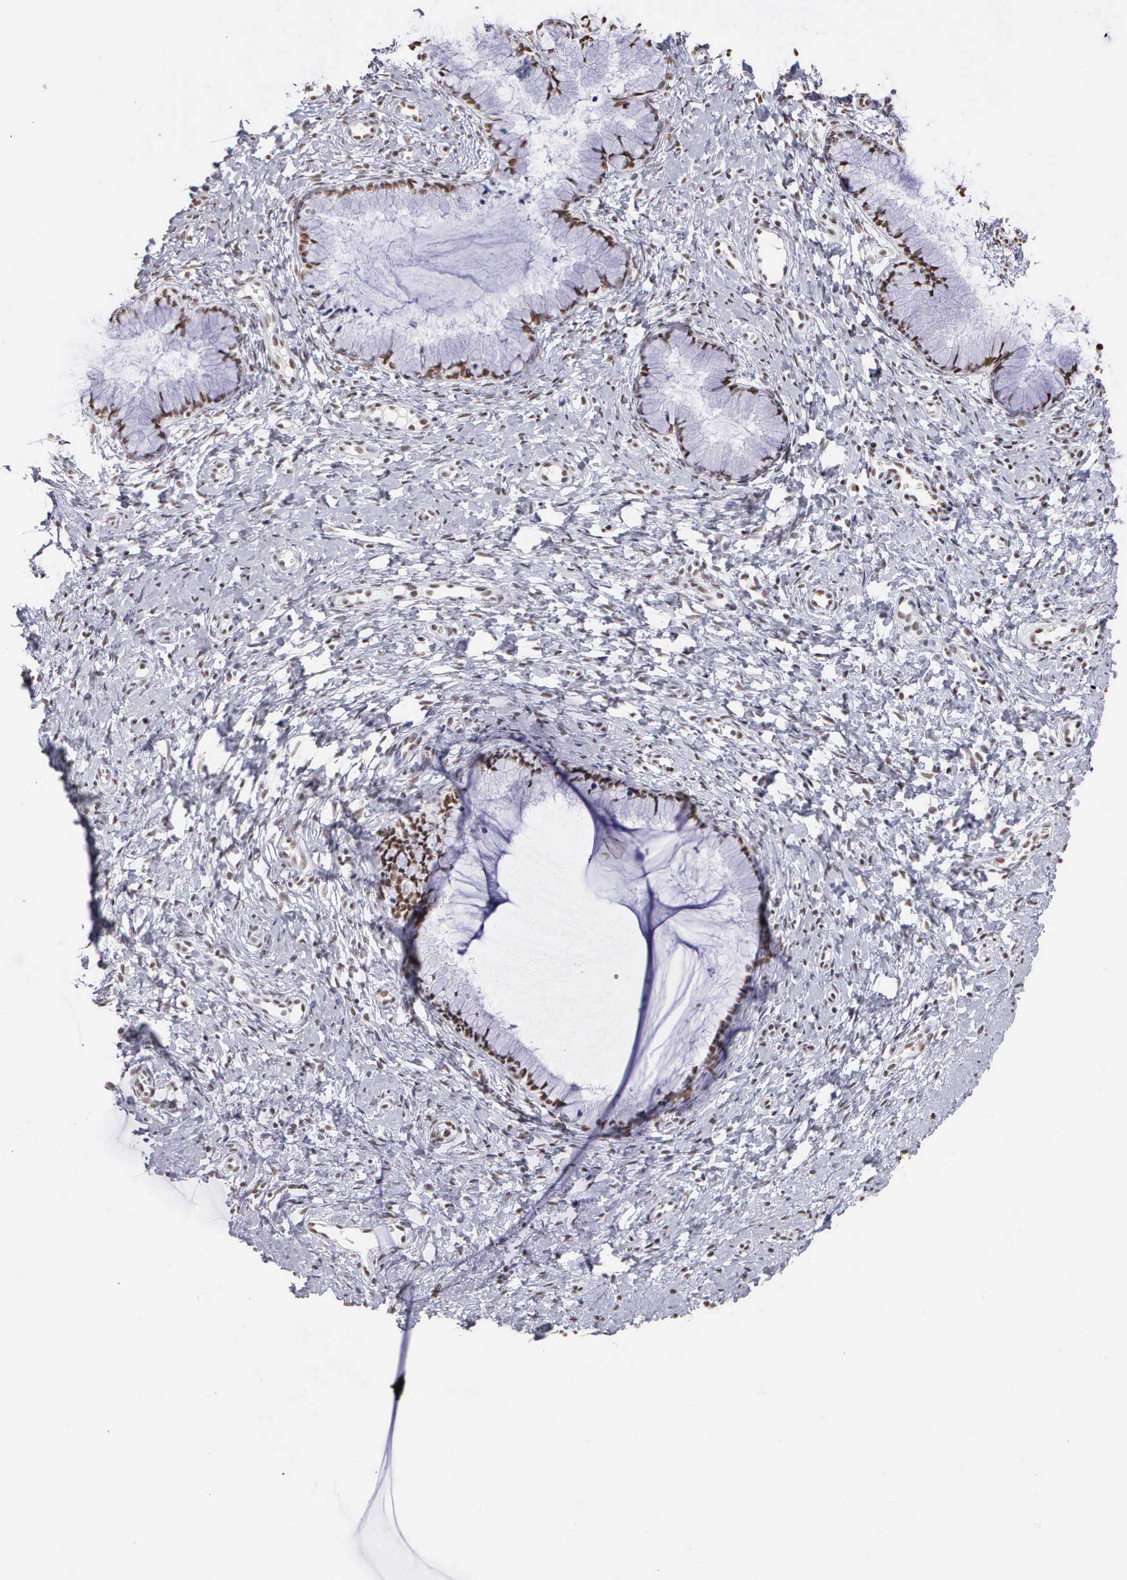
{"staining": {"intensity": "moderate", "quantity": ">75%", "location": "nuclear"}, "tissue": "cervix", "cell_type": "Glandular cells", "image_type": "normal", "snomed": [{"axis": "morphology", "description": "Normal tissue, NOS"}, {"axis": "topography", "description": "Cervix"}], "caption": "Immunohistochemical staining of normal cervix displays >75% levels of moderate nuclear protein expression in approximately >75% of glandular cells. (DAB (3,3'-diaminobenzidine) = brown stain, brightfield microscopy at high magnification).", "gene": "CSTF2", "patient": {"sex": "female", "age": 53}}